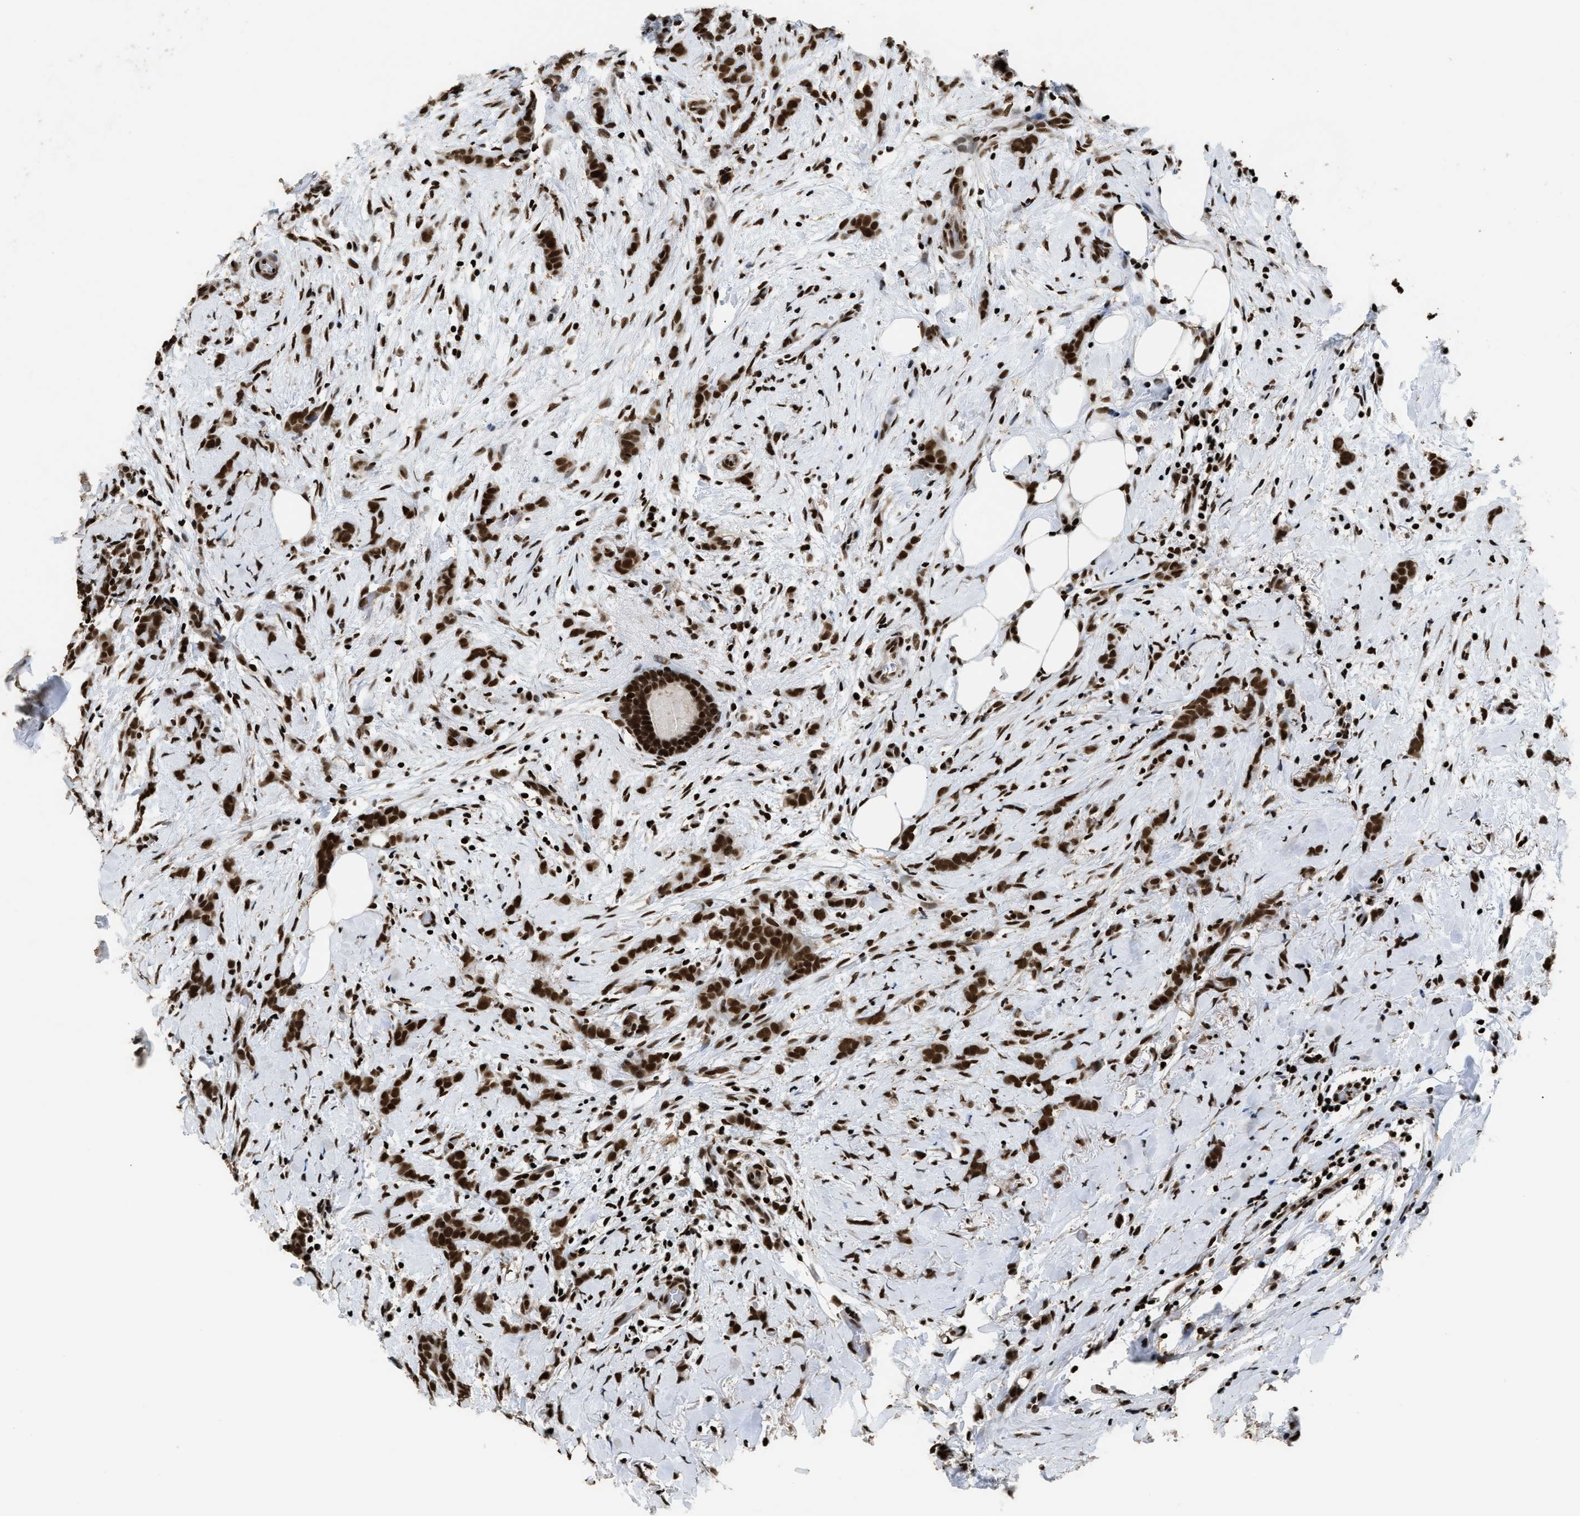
{"staining": {"intensity": "strong", "quantity": ">75%", "location": "nuclear"}, "tissue": "breast cancer", "cell_type": "Tumor cells", "image_type": "cancer", "snomed": [{"axis": "morphology", "description": "Lobular carcinoma, in situ"}, {"axis": "morphology", "description": "Lobular carcinoma"}, {"axis": "topography", "description": "Breast"}], "caption": "Immunohistochemical staining of lobular carcinoma (breast) exhibits high levels of strong nuclear protein staining in about >75% of tumor cells. (brown staining indicates protein expression, while blue staining denotes nuclei).", "gene": "RAD21", "patient": {"sex": "female", "age": 41}}